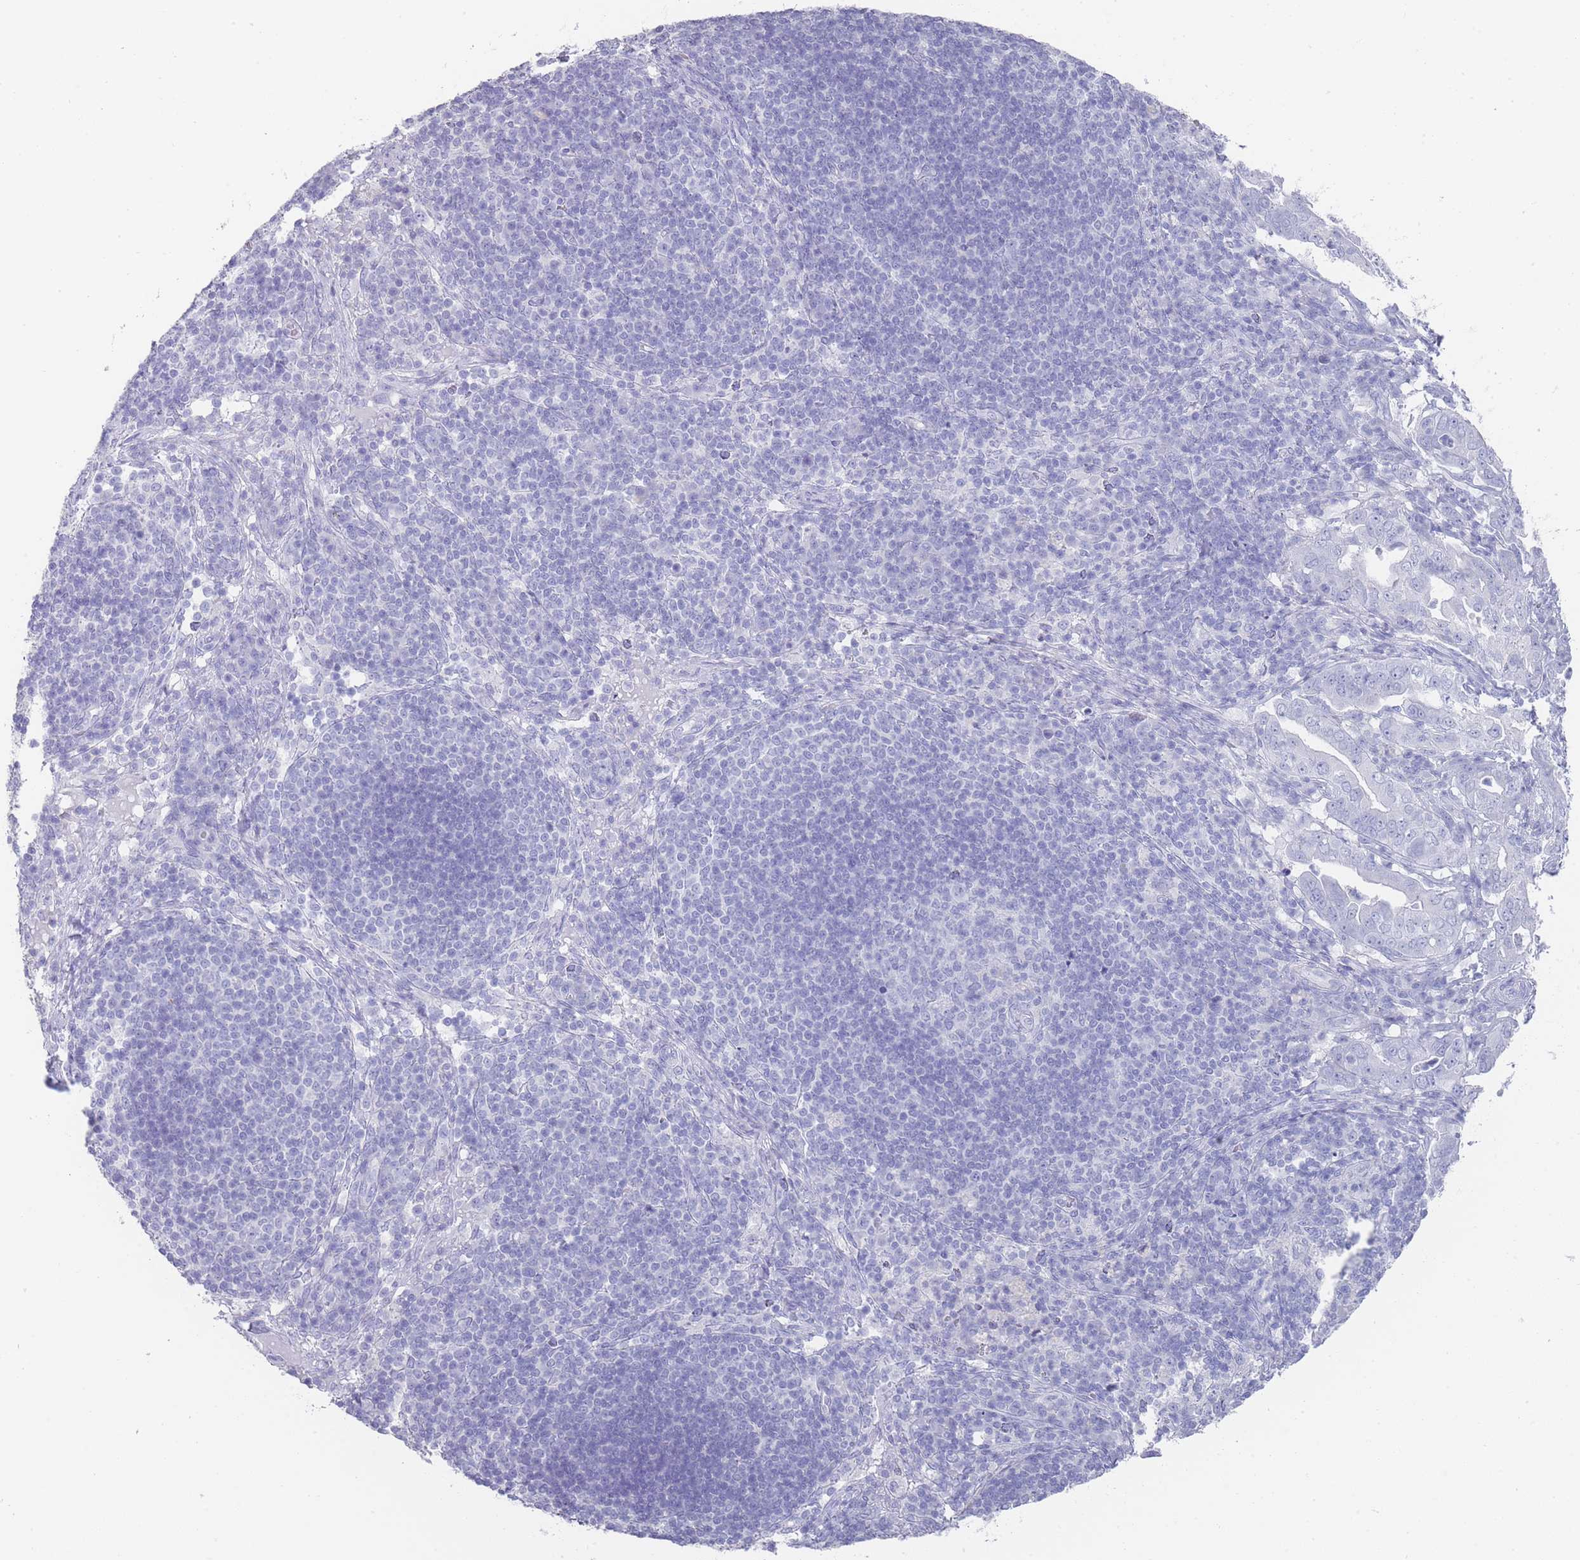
{"staining": {"intensity": "negative", "quantity": "none", "location": "none"}, "tissue": "pancreatic cancer", "cell_type": "Tumor cells", "image_type": "cancer", "snomed": [{"axis": "morphology", "description": "Normal tissue, NOS"}, {"axis": "morphology", "description": "Adenocarcinoma, NOS"}, {"axis": "topography", "description": "Lymph node"}, {"axis": "topography", "description": "Pancreas"}], "caption": "Immunohistochemical staining of human pancreatic cancer (adenocarcinoma) exhibits no significant positivity in tumor cells.", "gene": "RAB2B", "patient": {"sex": "female", "age": 67}}